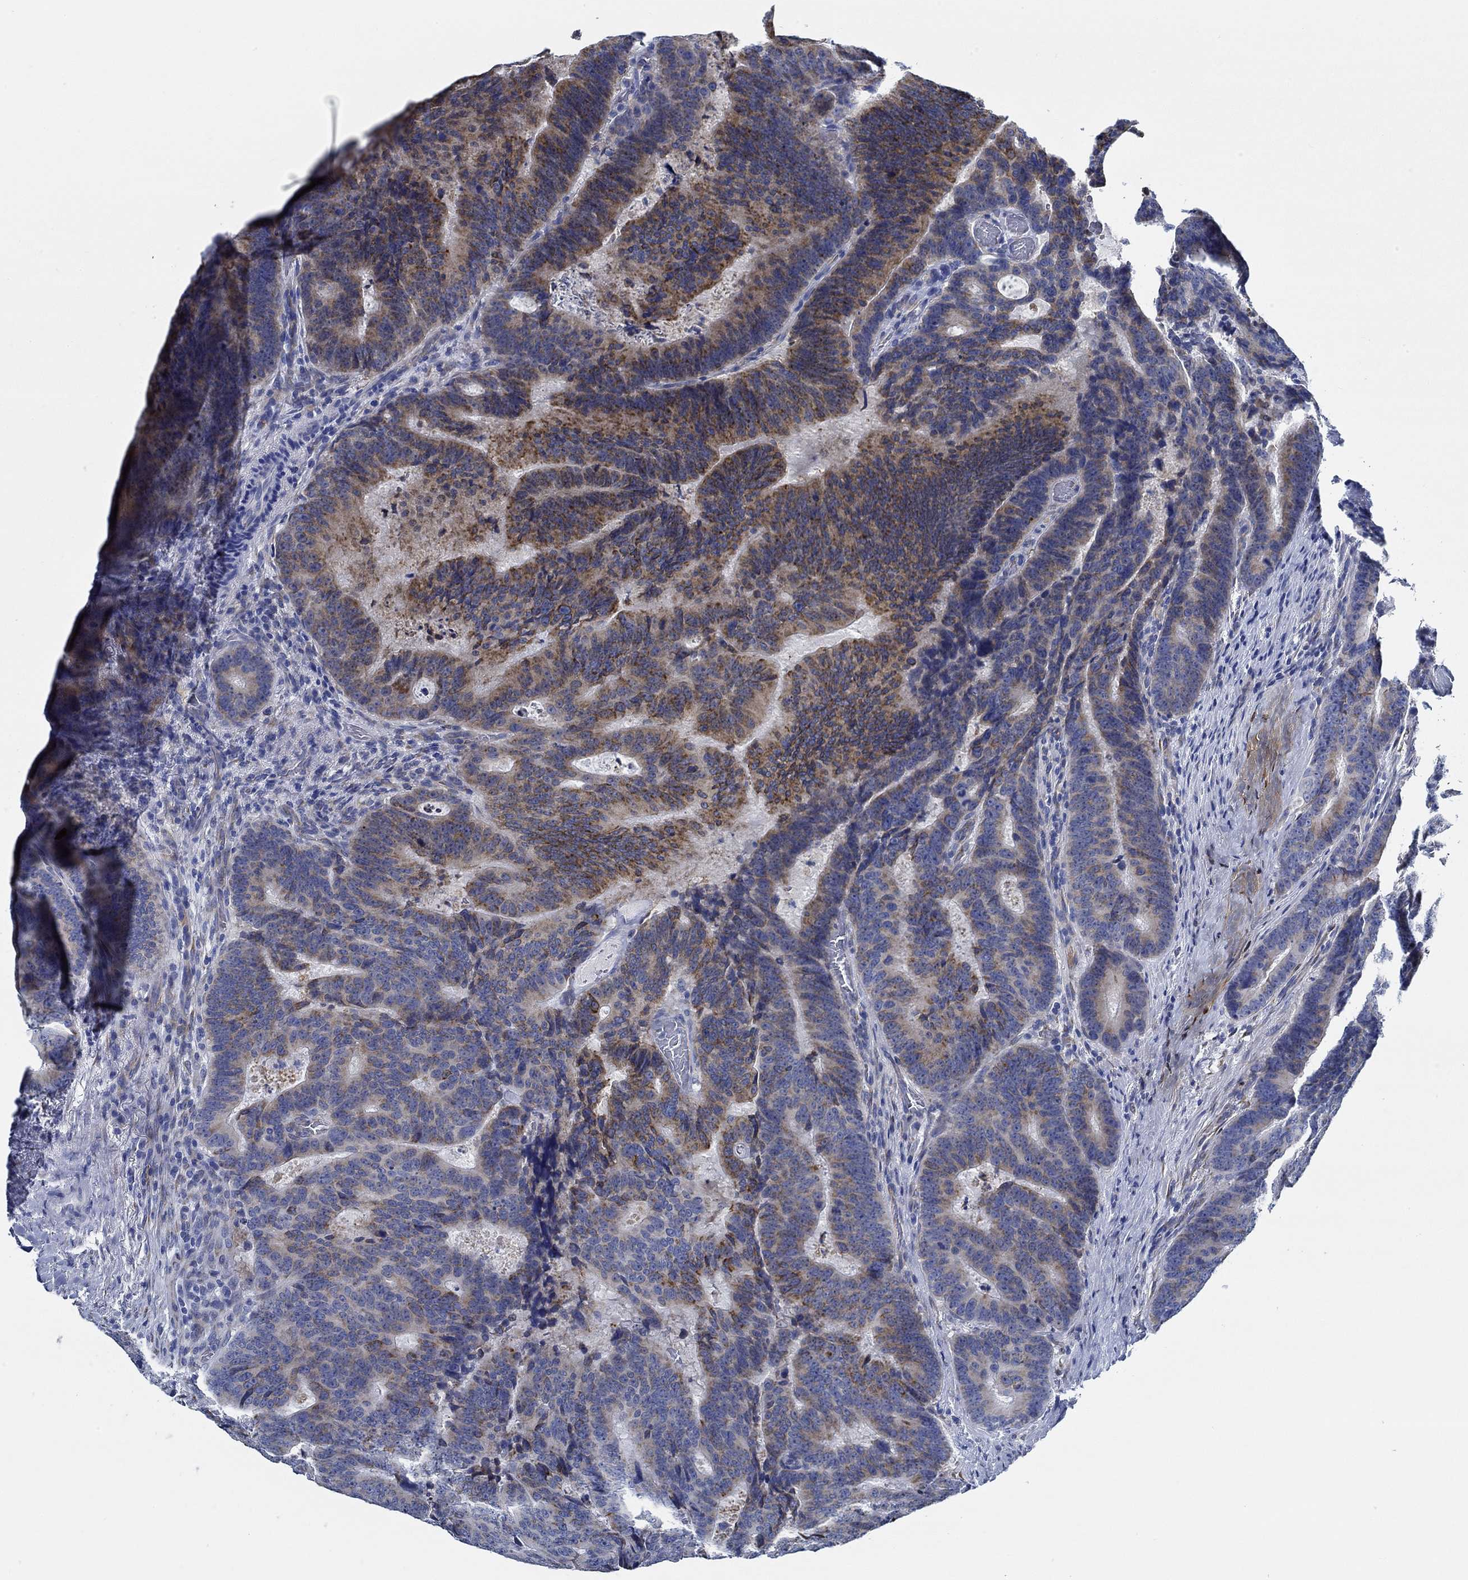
{"staining": {"intensity": "strong", "quantity": "25%-75%", "location": "cytoplasmic/membranous"}, "tissue": "colorectal cancer", "cell_type": "Tumor cells", "image_type": "cancer", "snomed": [{"axis": "morphology", "description": "Adenocarcinoma, NOS"}, {"axis": "topography", "description": "Colon"}], "caption": "Colorectal cancer stained for a protein (brown) reveals strong cytoplasmic/membranous positive positivity in approximately 25%-75% of tumor cells.", "gene": "HECW2", "patient": {"sex": "female", "age": 82}}